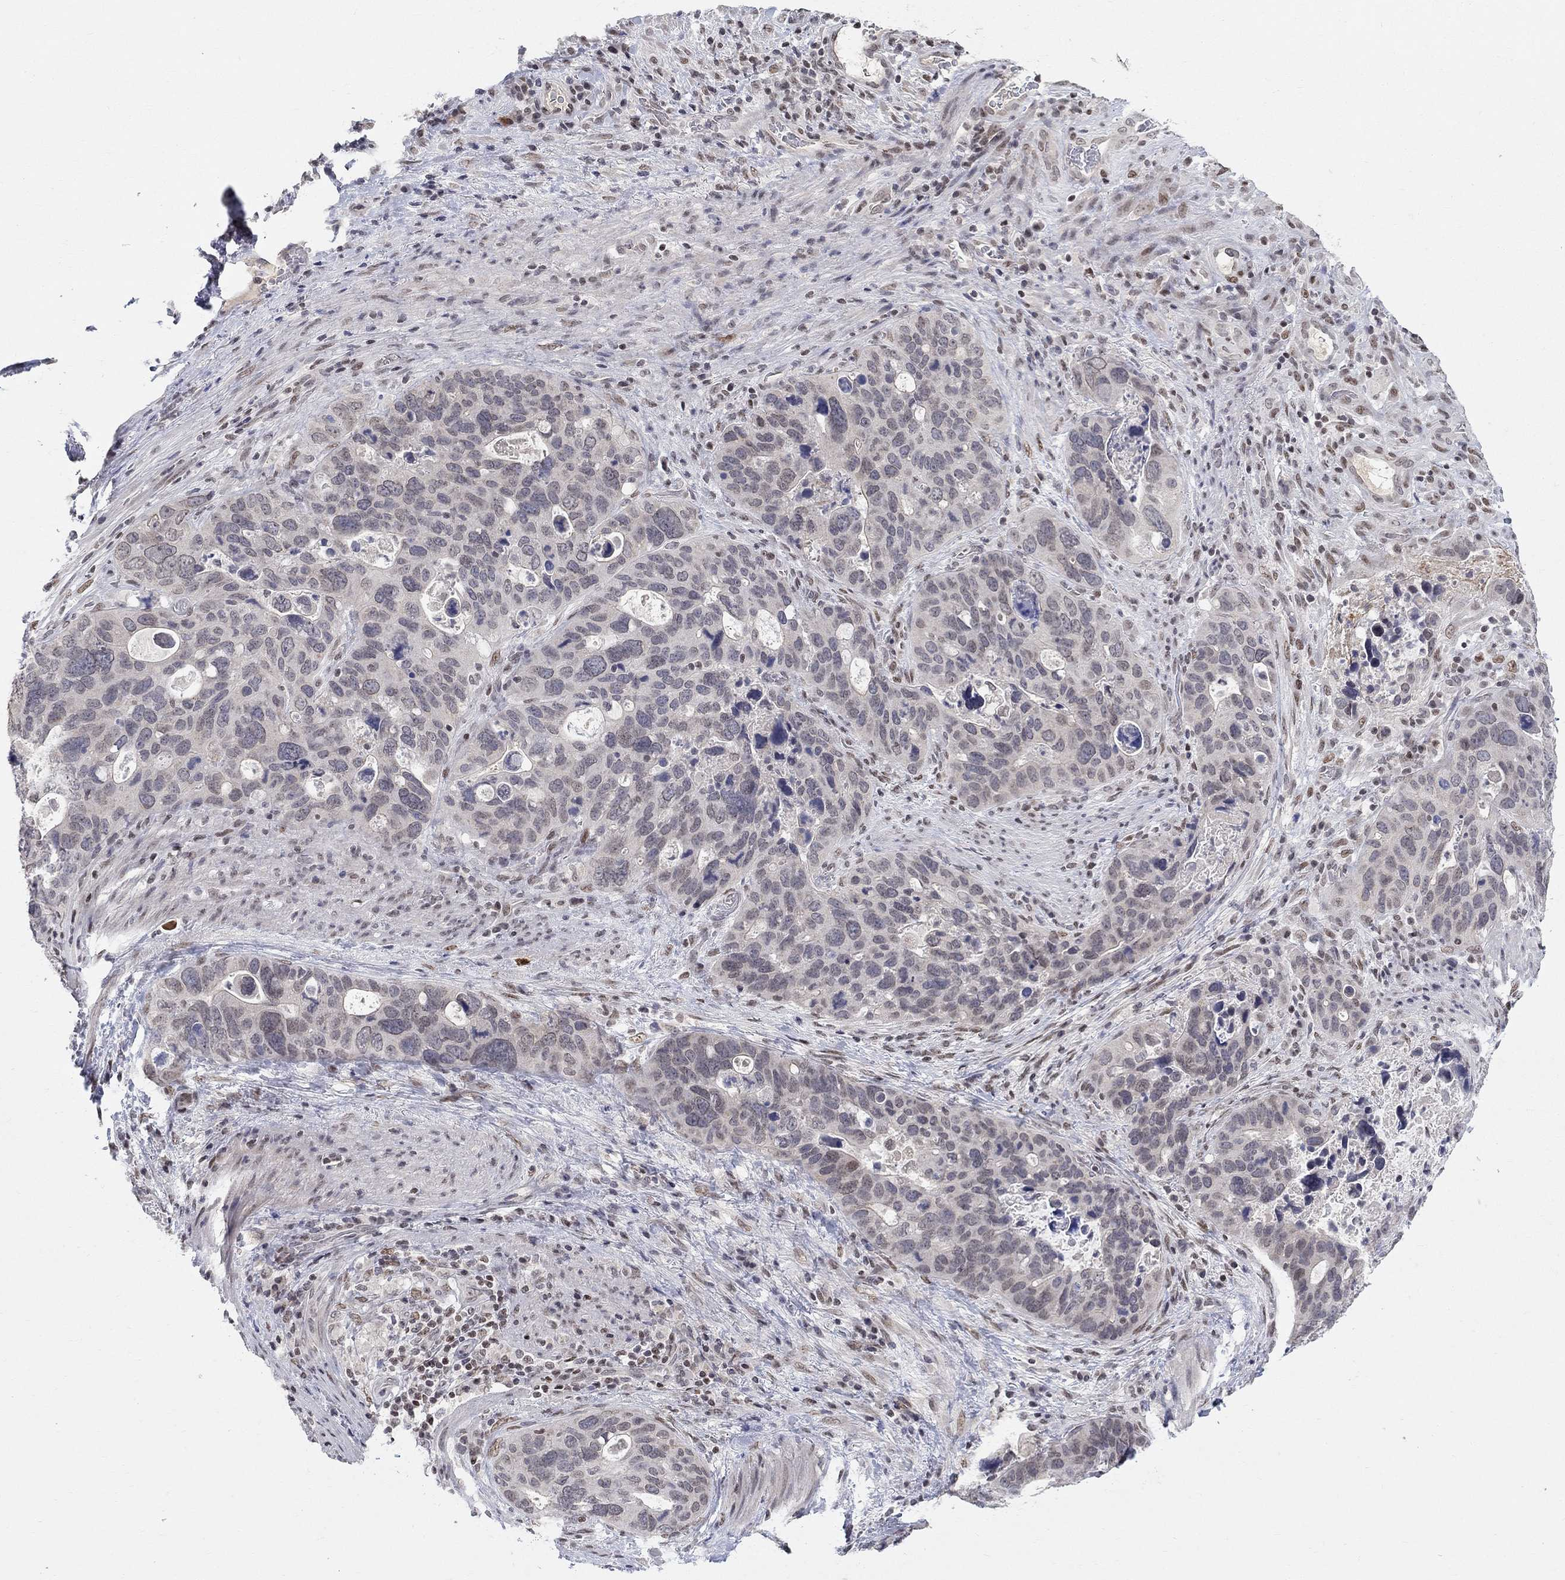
{"staining": {"intensity": "negative", "quantity": "none", "location": "none"}, "tissue": "stomach cancer", "cell_type": "Tumor cells", "image_type": "cancer", "snomed": [{"axis": "morphology", "description": "Adenocarcinoma, NOS"}, {"axis": "topography", "description": "Stomach"}], "caption": "Tumor cells are negative for brown protein staining in stomach adenocarcinoma.", "gene": "KLF12", "patient": {"sex": "male", "age": 54}}